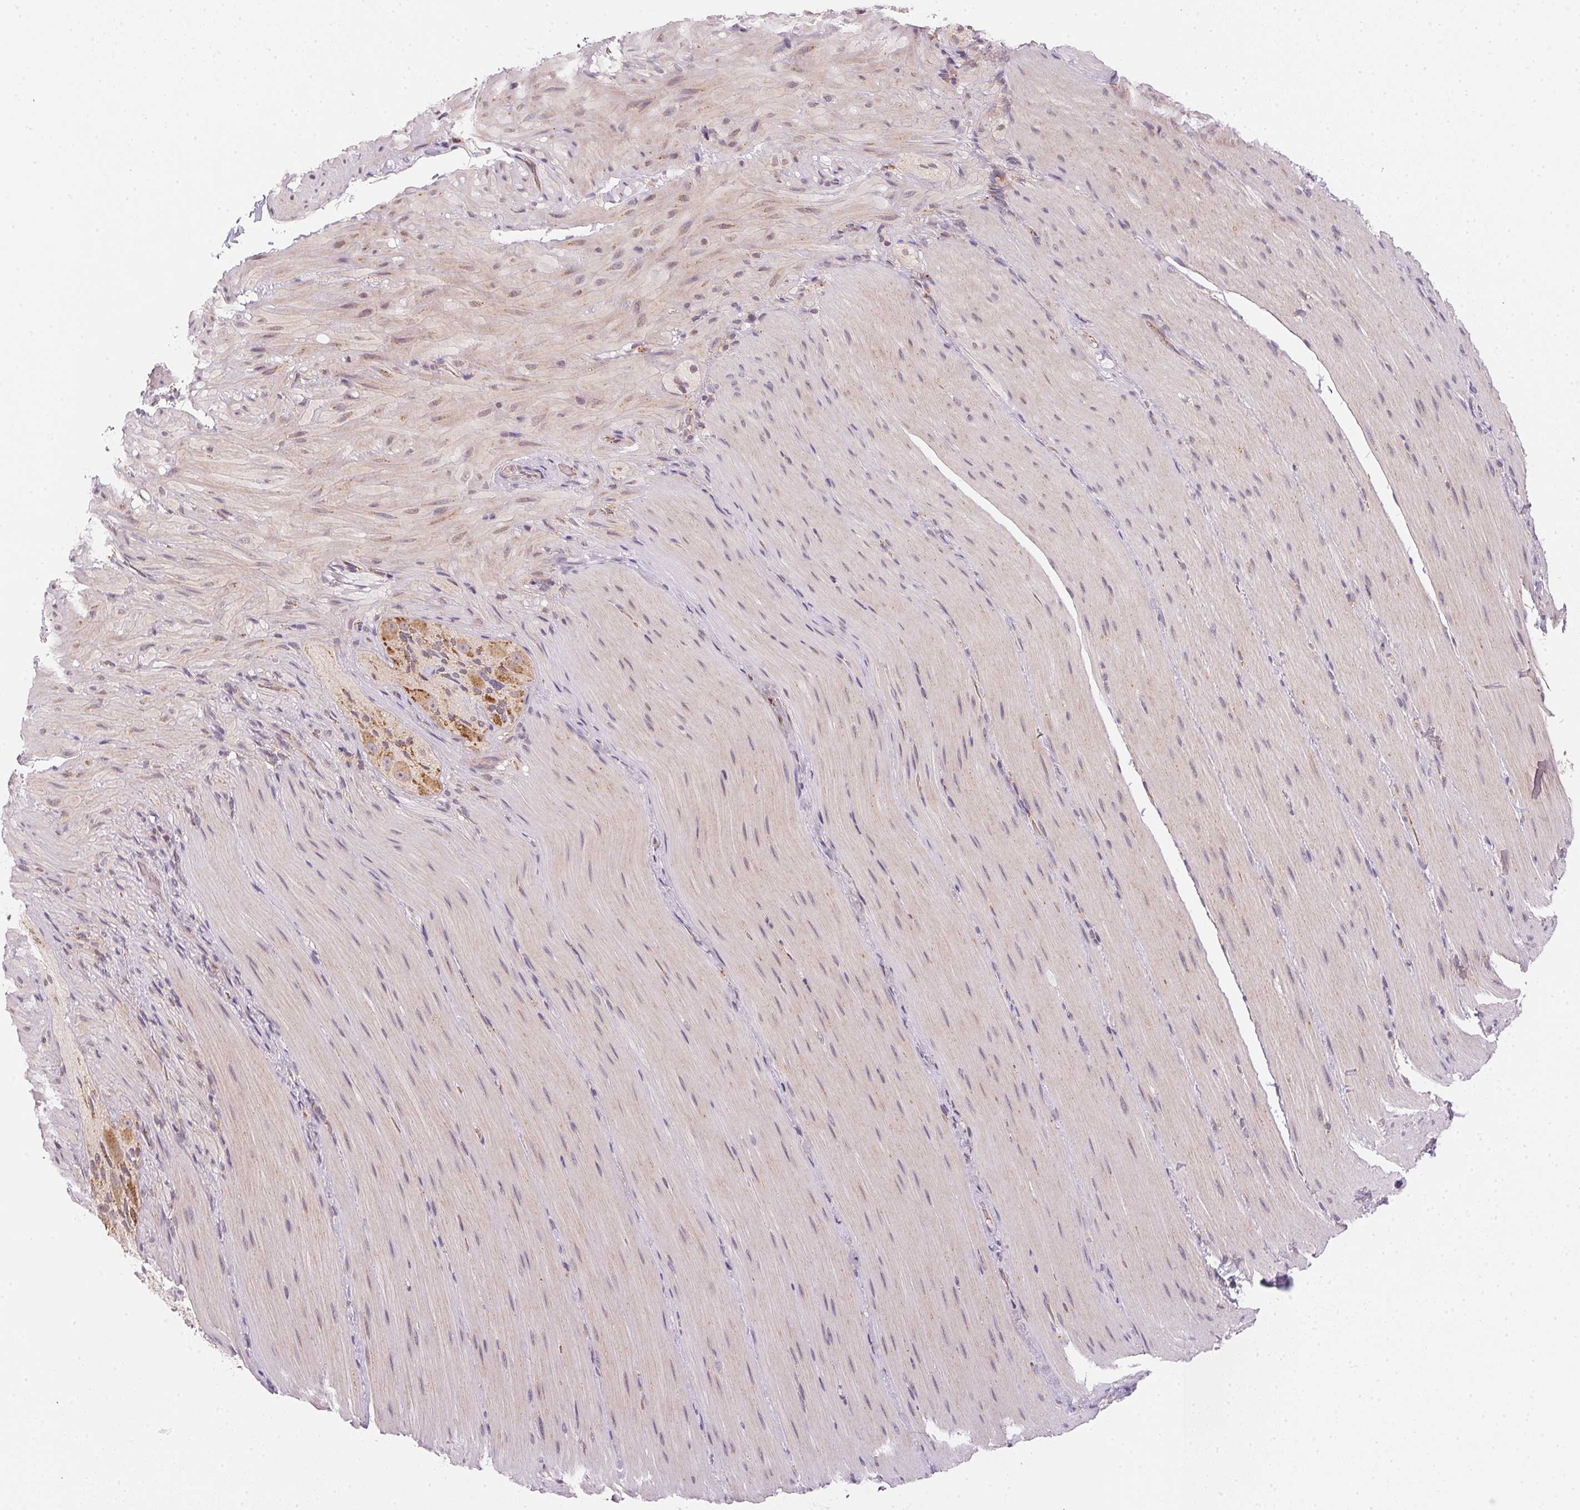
{"staining": {"intensity": "weak", "quantity": "<25%", "location": "cytoplasmic/membranous"}, "tissue": "smooth muscle", "cell_type": "Smooth muscle cells", "image_type": "normal", "snomed": [{"axis": "morphology", "description": "Normal tissue, NOS"}, {"axis": "topography", "description": "Smooth muscle"}, {"axis": "topography", "description": "Colon"}], "caption": "An IHC histopathology image of benign smooth muscle is shown. There is no staining in smooth muscle cells of smooth muscle.", "gene": "METTL13", "patient": {"sex": "male", "age": 73}}